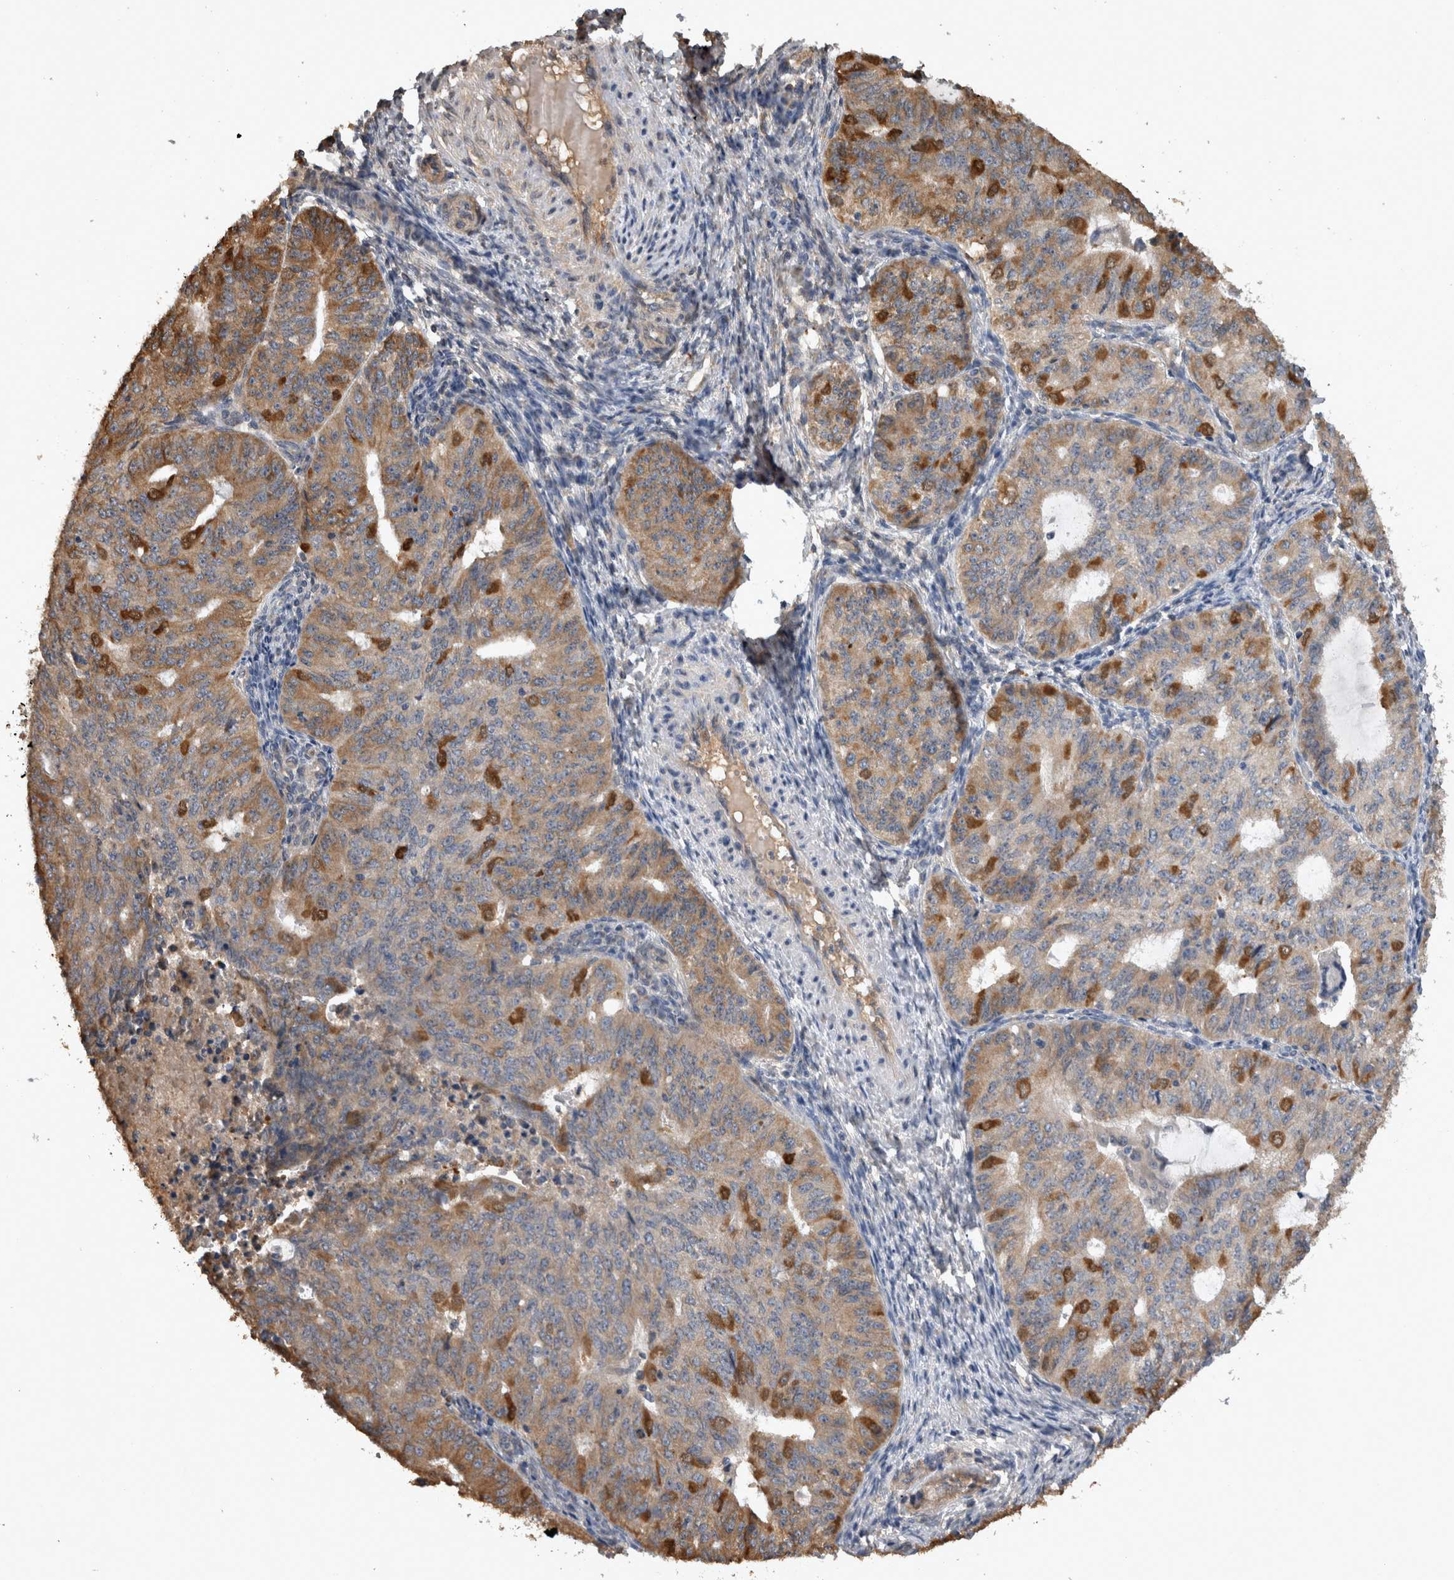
{"staining": {"intensity": "strong", "quantity": "25%-75%", "location": "cytoplasmic/membranous"}, "tissue": "endometrial cancer", "cell_type": "Tumor cells", "image_type": "cancer", "snomed": [{"axis": "morphology", "description": "Adenocarcinoma, NOS"}, {"axis": "topography", "description": "Endometrium"}], "caption": "Endometrial adenocarcinoma tissue shows strong cytoplasmic/membranous positivity in about 25%-75% of tumor cells, visualized by immunohistochemistry.", "gene": "TMED7", "patient": {"sex": "female", "age": 32}}